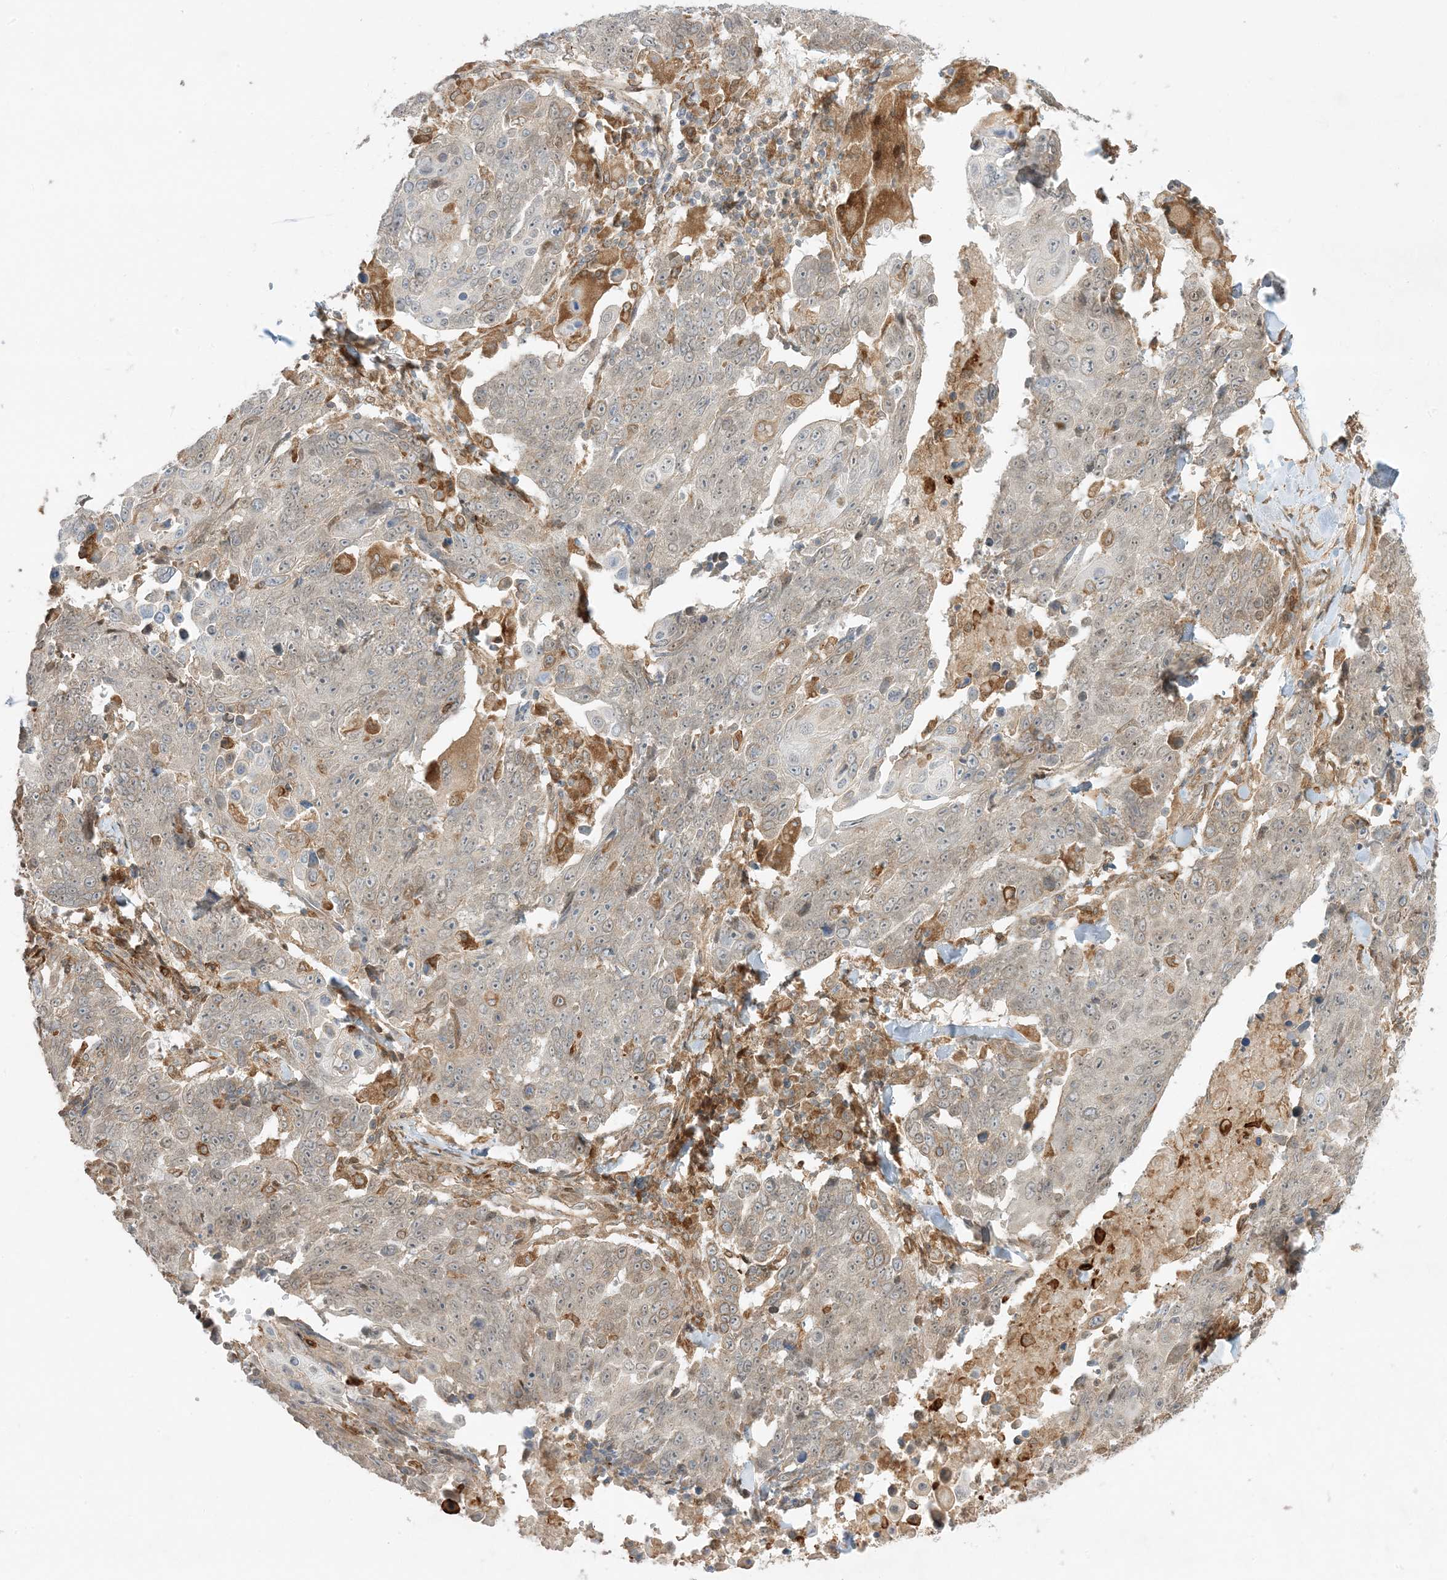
{"staining": {"intensity": "weak", "quantity": "25%-75%", "location": "cytoplasmic/membranous"}, "tissue": "lung cancer", "cell_type": "Tumor cells", "image_type": "cancer", "snomed": [{"axis": "morphology", "description": "Squamous cell carcinoma, NOS"}, {"axis": "topography", "description": "Lung"}], "caption": "Lung cancer stained with a protein marker displays weak staining in tumor cells.", "gene": "SCARF2", "patient": {"sex": "male", "age": 66}}